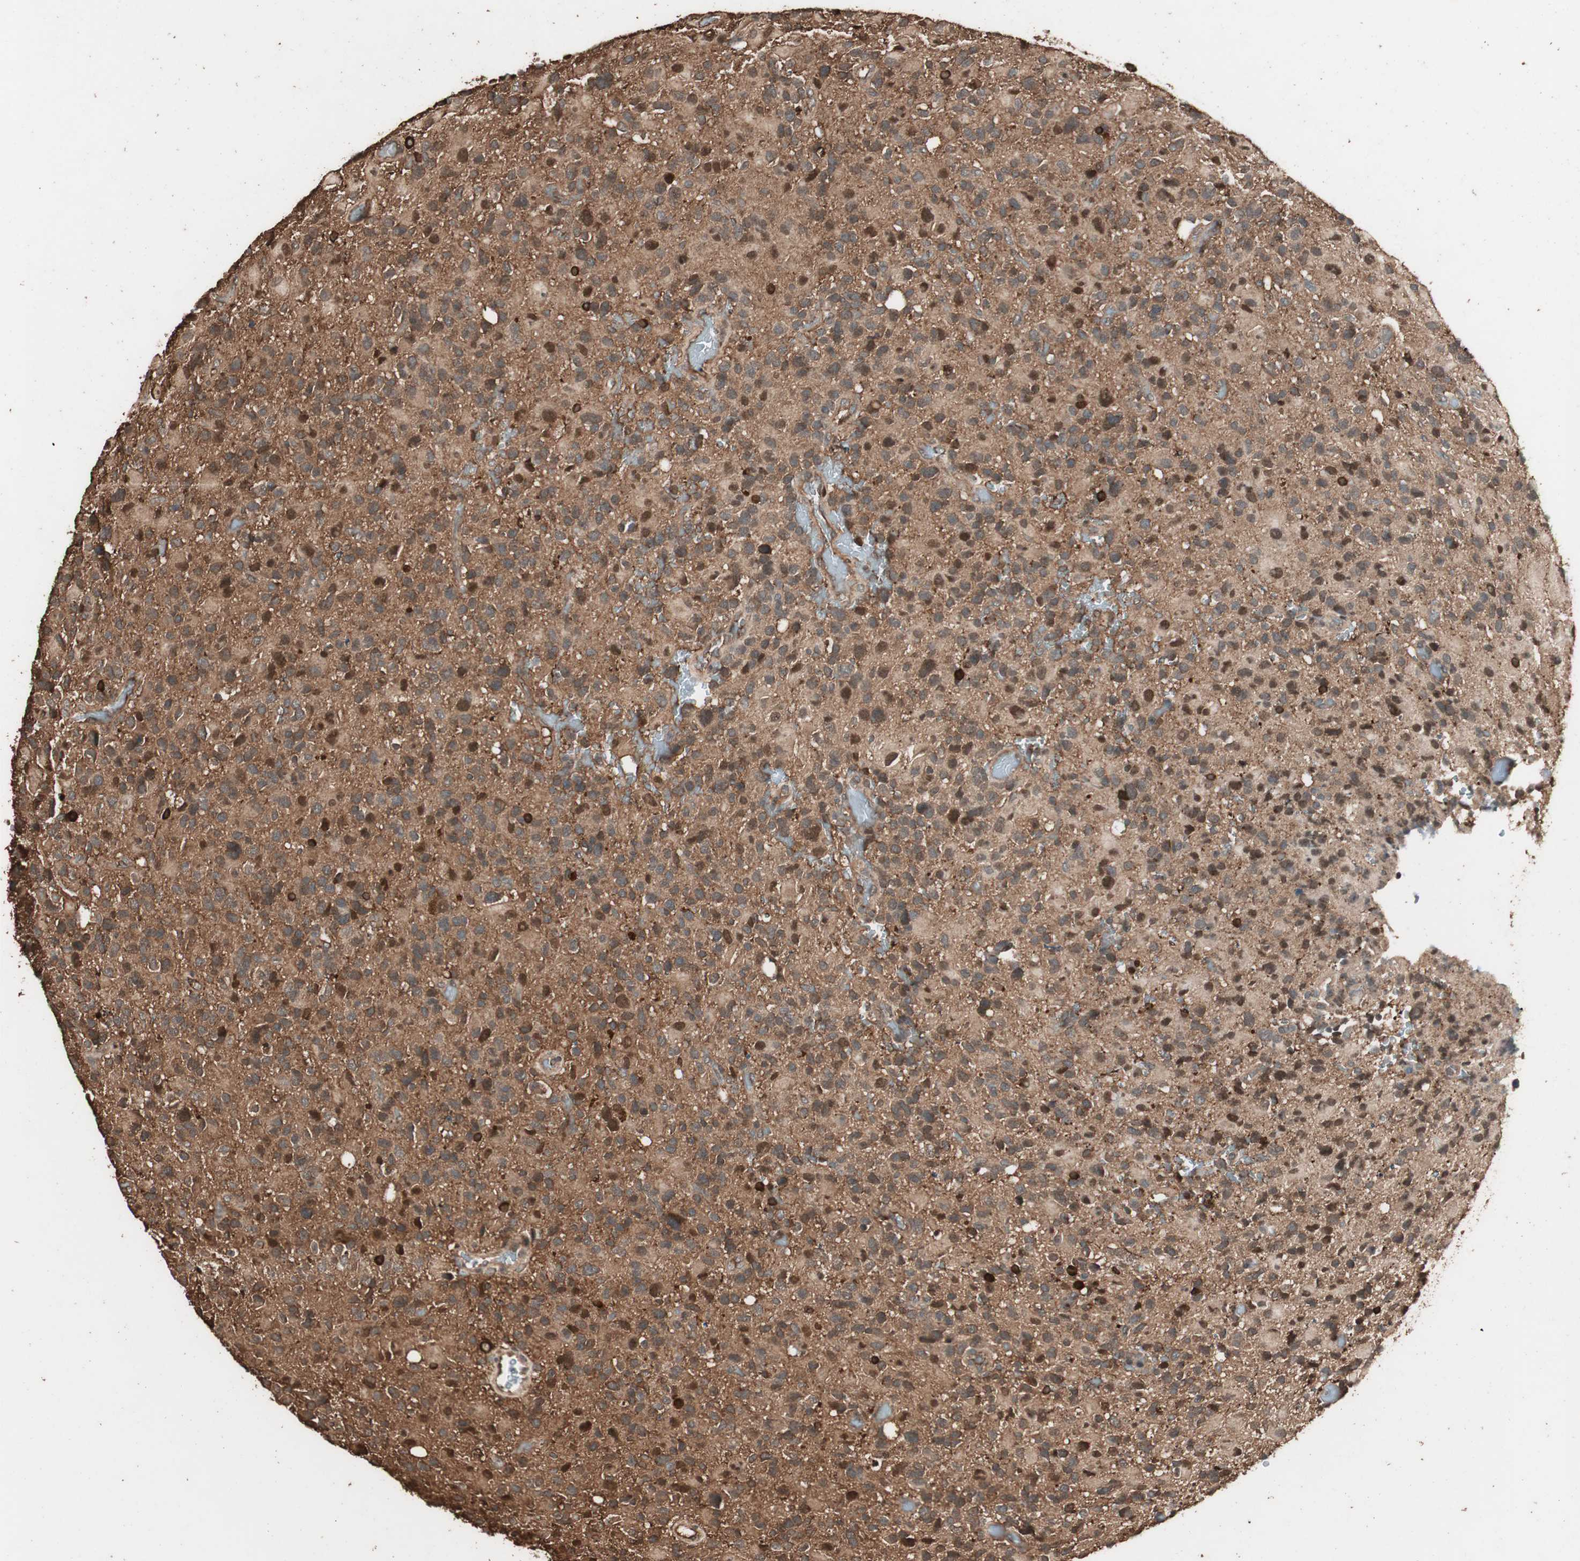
{"staining": {"intensity": "moderate", "quantity": ">75%", "location": "cytoplasmic/membranous"}, "tissue": "glioma", "cell_type": "Tumor cells", "image_type": "cancer", "snomed": [{"axis": "morphology", "description": "Glioma, malignant, High grade"}, {"axis": "topography", "description": "Brain"}], "caption": "Malignant glioma (high-grade) stained for a protein shows moderate cytoplasmic/membranous positivity in tumor cells. The protein is stained brown, and the nuclei are stained in blue (DAB (3,3'-diaminobenzidine) IHC with brightfield microscopy, high magnification).", "gene": "CCN4", "patient": {"sex": "male", "age": 48}}